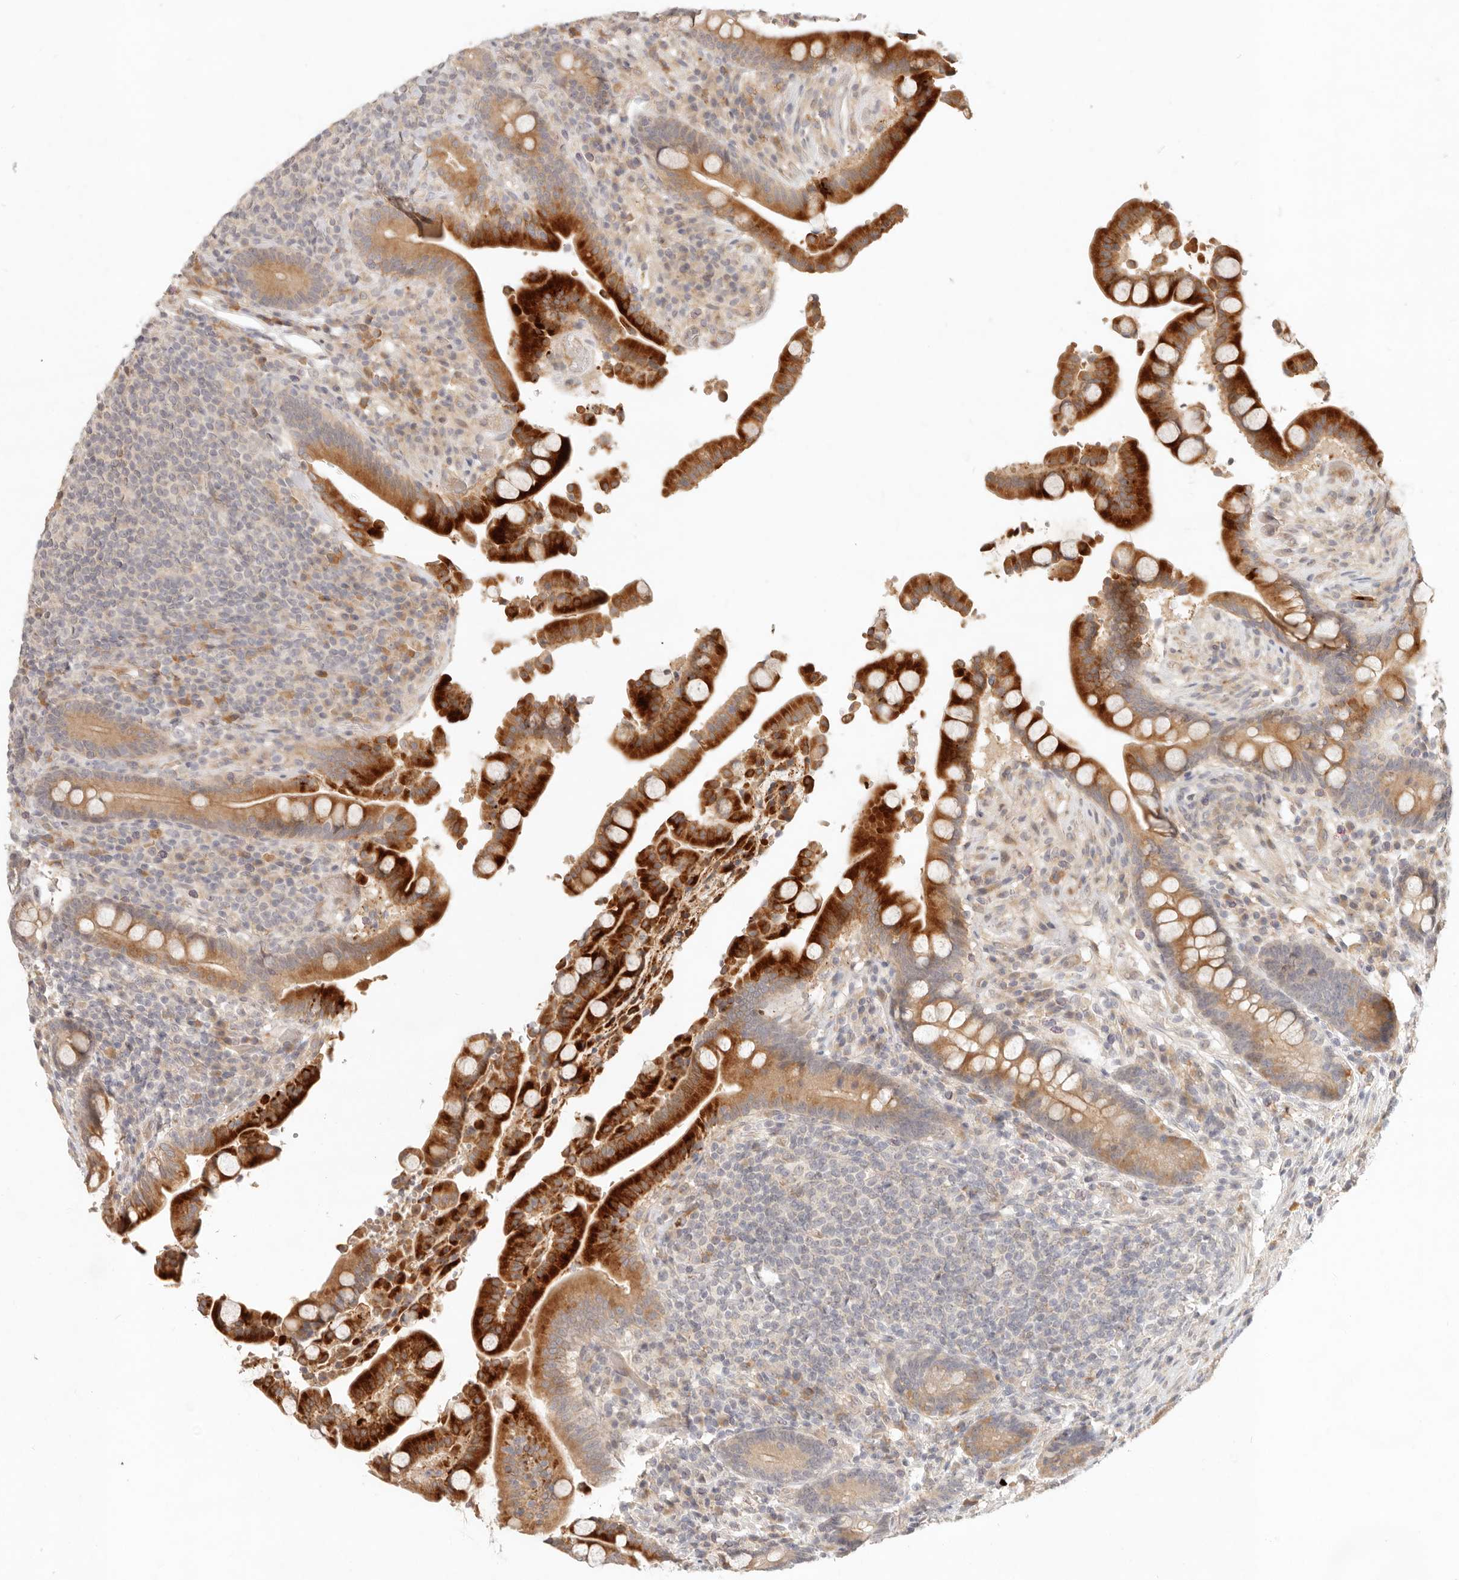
{"staining": {"intensity": "moderate", "quantity": ">75%", "location": "cytoplasmic/membranous"}, "tissue": "colon", "cell_type": "Endothelial cells", "image_type": "normal", "snomed": [{"axis": "morphology", "description": "Normal tissue, NOS"}, {"axis": "topography", "description": "Colon"}], "caption": "A micrograph of colon stained for a protein exhibits moderate cytoplasmic/membranous brown staining in endothelial cells.", "gene": "UBXN11", "patient": {"sex": "male", "age": 73}}